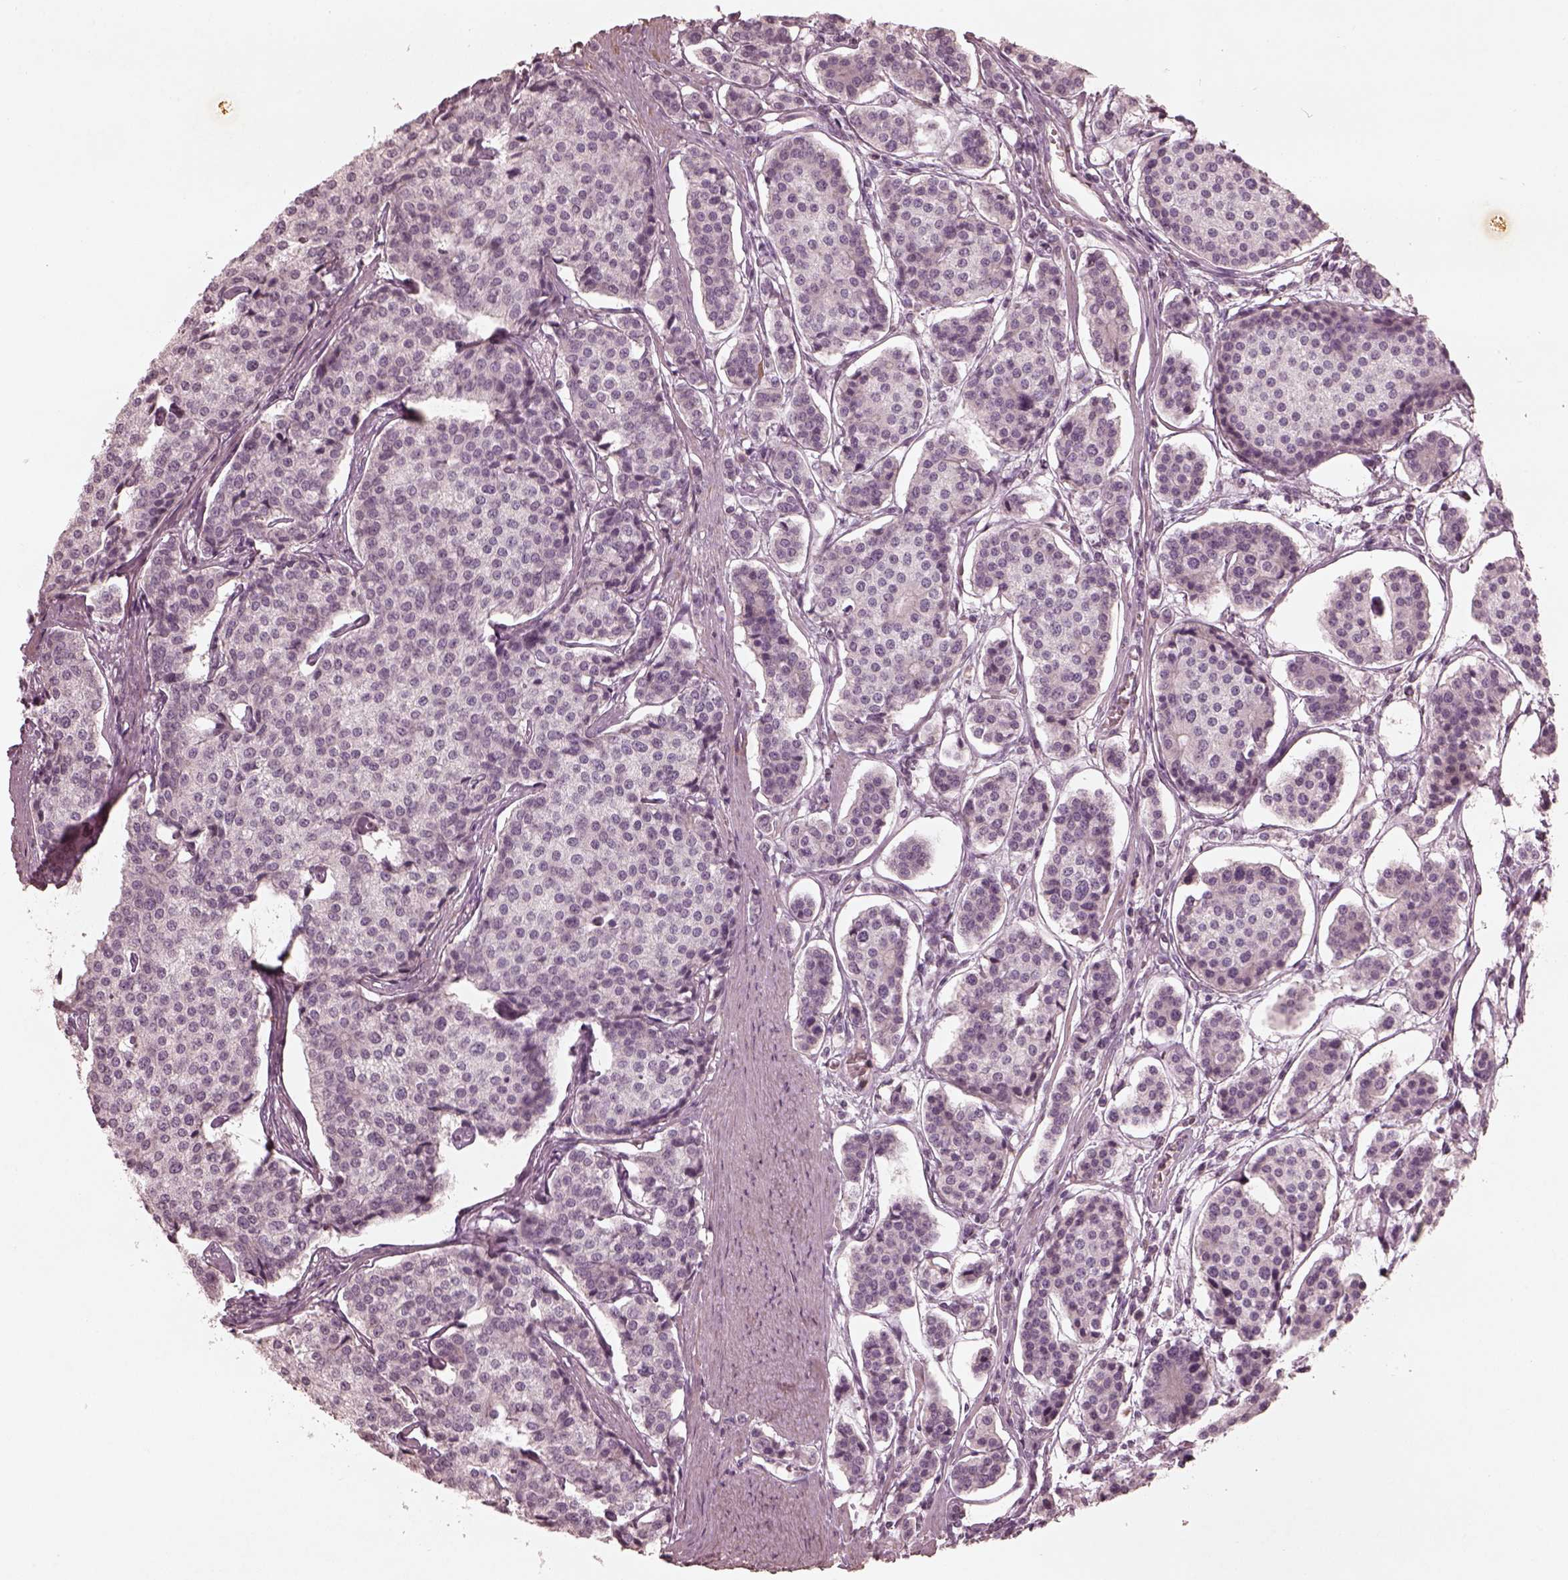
{"staining": {"intensity": "negative", "quantity": "none", "location": "none"}, "tissue": "carcinoid", "cell_type": "Tumor cells", "image_type": "cancer", "snomed": [{"axis": "morphology", "description": "Carcinoid, malignant, NOS"}, {"axis": "topography", "description": "Small intestine"}], "caption": "Carcinoid was stained to show a protein in brown. There is no significant staining in tumor cells.", "gene": "ADRB3", "patient": {"sex": "female", "age": 65}}